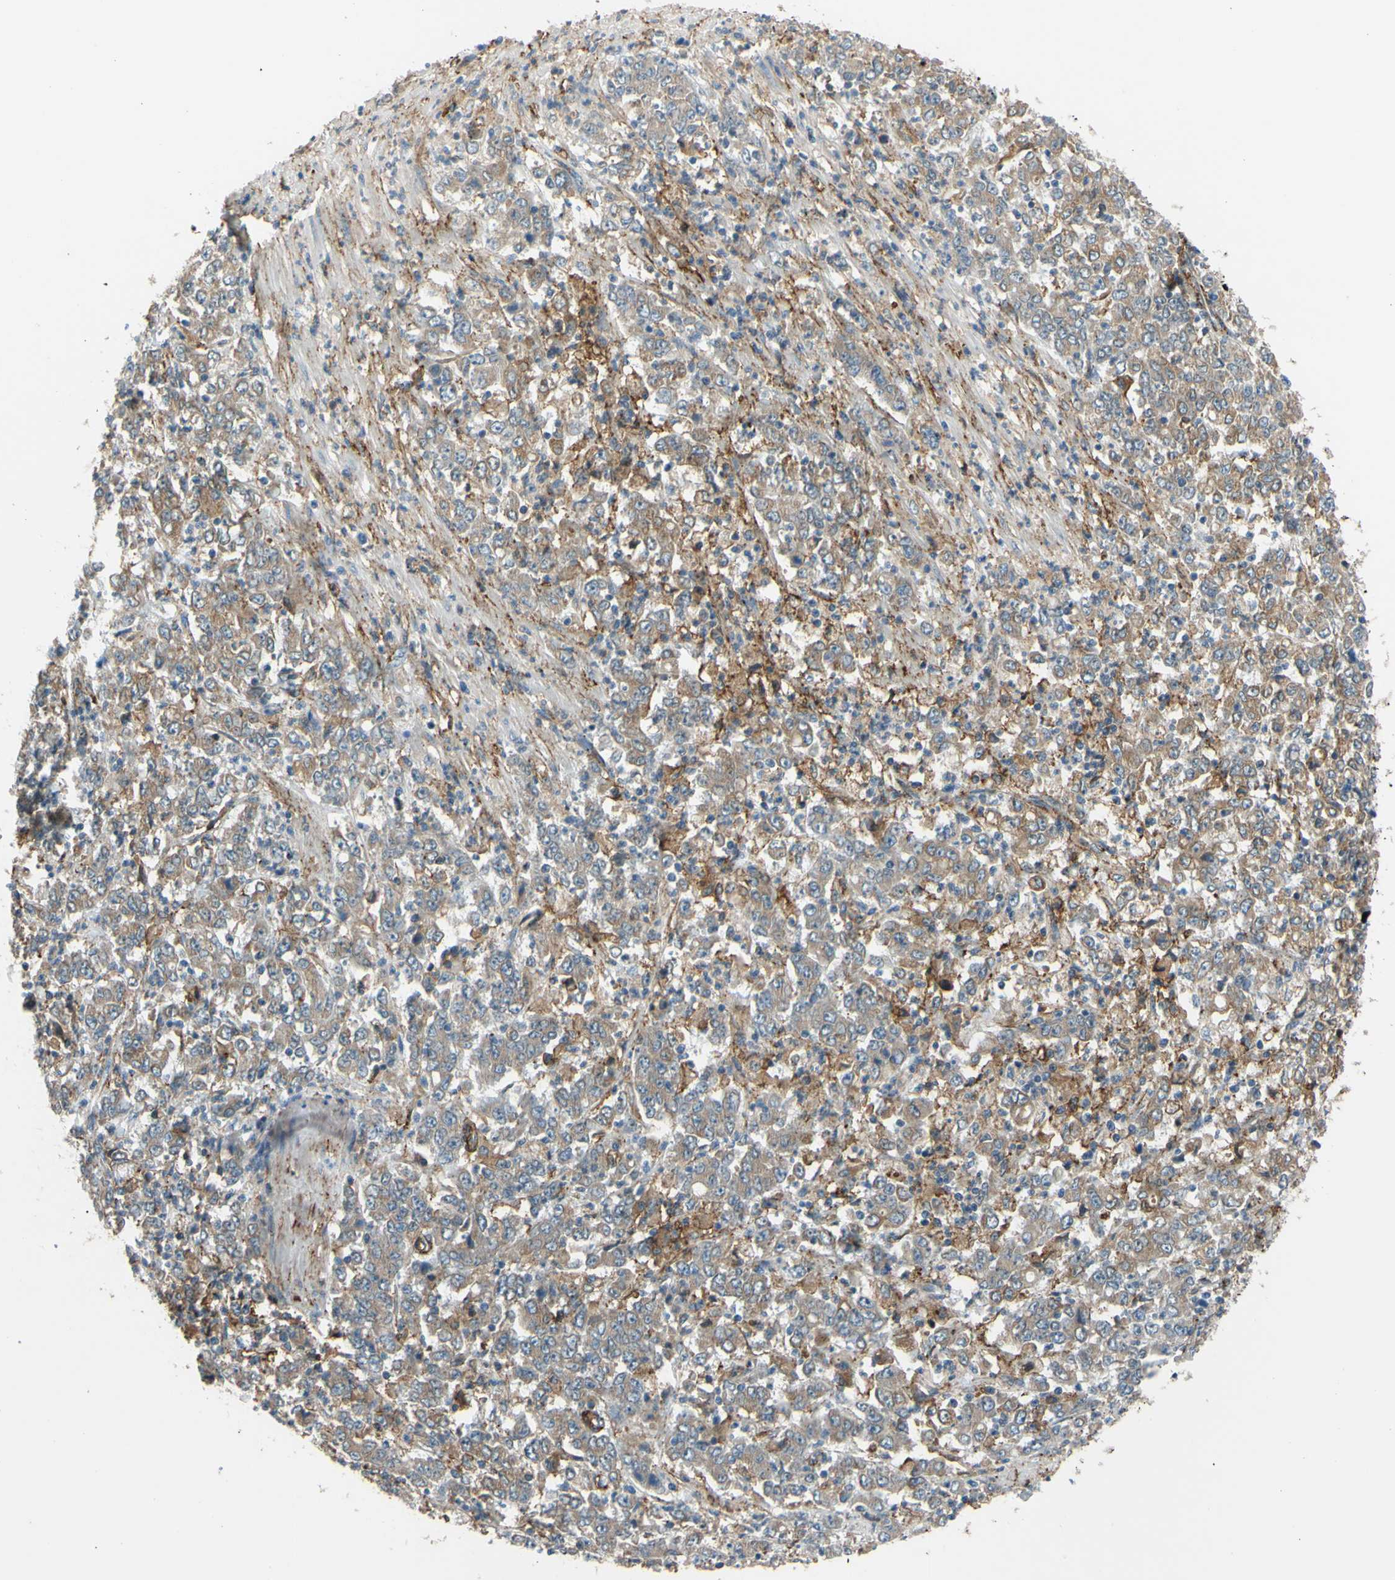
{"staining": {"intensity": "weak", "quantity": "25%-75%", "location": "cytoplasmic/membranous"}, "tissue": "stomach cancer", "cell_type": "Tumor cells", "image_type": "cancer", "snomed": [{"axis": "morphology", "description": "Adenocarcinoma, NOS"}, {"axis": "topography", "description": "Stomach, lower"}], "caption": "Immunohistochemistry (IHC) of human adenocarcinoma (stomach) exhibits low levels of weak cytoplasmic/membranous expression in about 25%-75% of tumor cells.", "gene": "POR", "patient": {"sex": "female", "age": 71}}